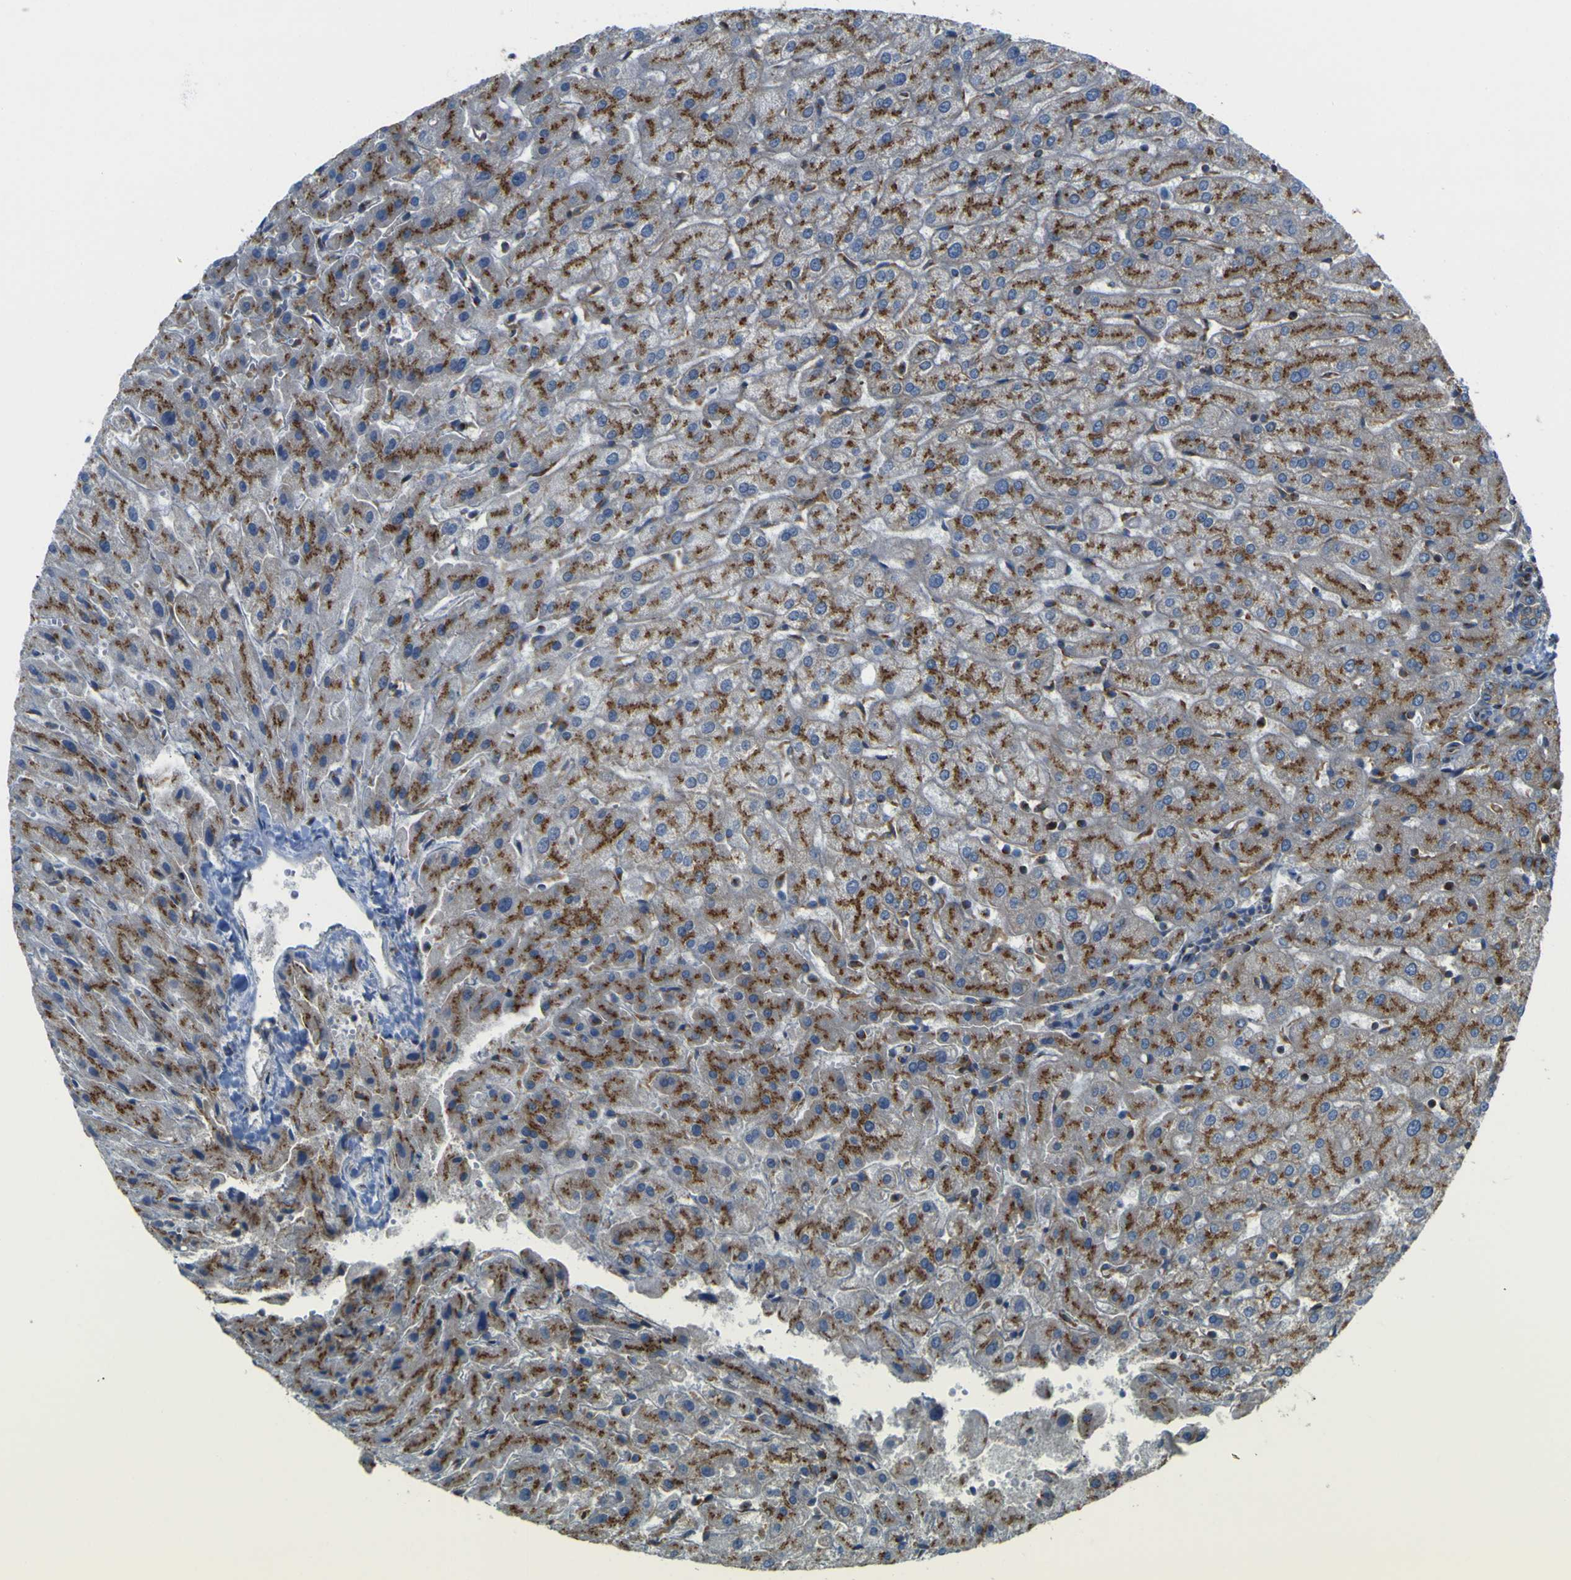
{"staining": {"intensity": "moderate", "quantity": ">75%", "location": "cytoplasmic/membranous"}, "tissue": "liver", "cell_type": "Cholangiocytes", "image_type": "normal", "snomed": [{"axis": "morphology", "description": "Normal tissue, NOS"}, {"axis": "morphology", "description": "Fibrosis, NOS"}, {"axis": "topography", "description": "Liver"}], "caption": "Moderate cytoplasmic/membranous staining is appreciated in about >75% of cholangiocytes in unremarkable liver. The staining was performed using DAB, with brown indicating positive protein expression. Nuclei are stained blue with hematoxylin.", "gene": "IGF2R", "patient": {"sex": "female", "age": 29}}